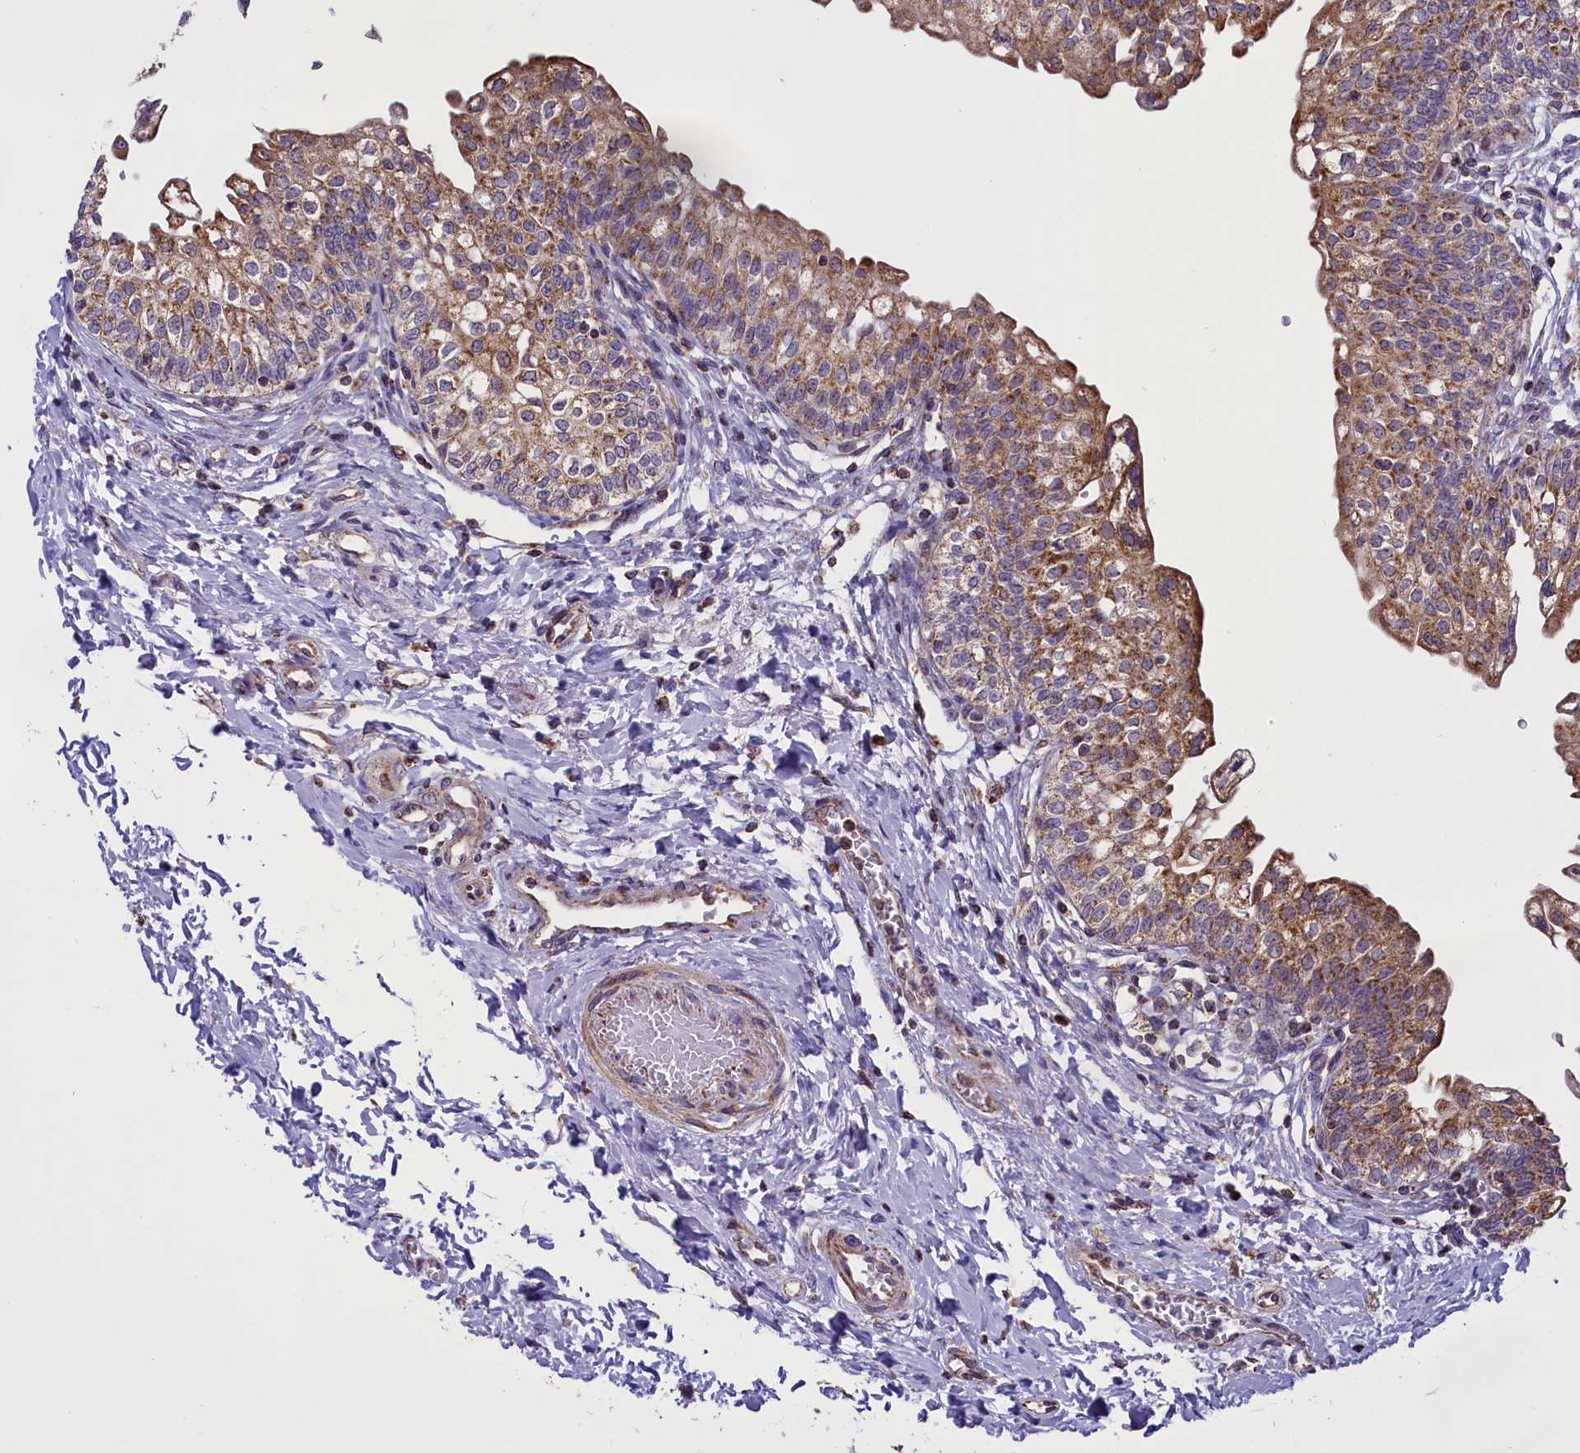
{"staining": {"intensity": "moderate", "quantity": ">75%", "location": "cytoplasmic/membranous"}, "tissue": "urinary bladder", "cell_type": "Urothelial cells", "image_type": "normal", "snomed": [{"axis": "morphology", "description": "Normal tissue, NOS"}, {"axis": "topography", "description": "Urinary bladder"}], "caption": "Protein staining by immunohistochemistry reveals moderate cytoplasmic/membranous positivity in about >75% of urothelial cells in benign urinary bladder. Ihc stains the protein in brown and the nuclei are stained blue.", "gene": "GLRX5", "patient": {"sex": "male", "age": 55}}